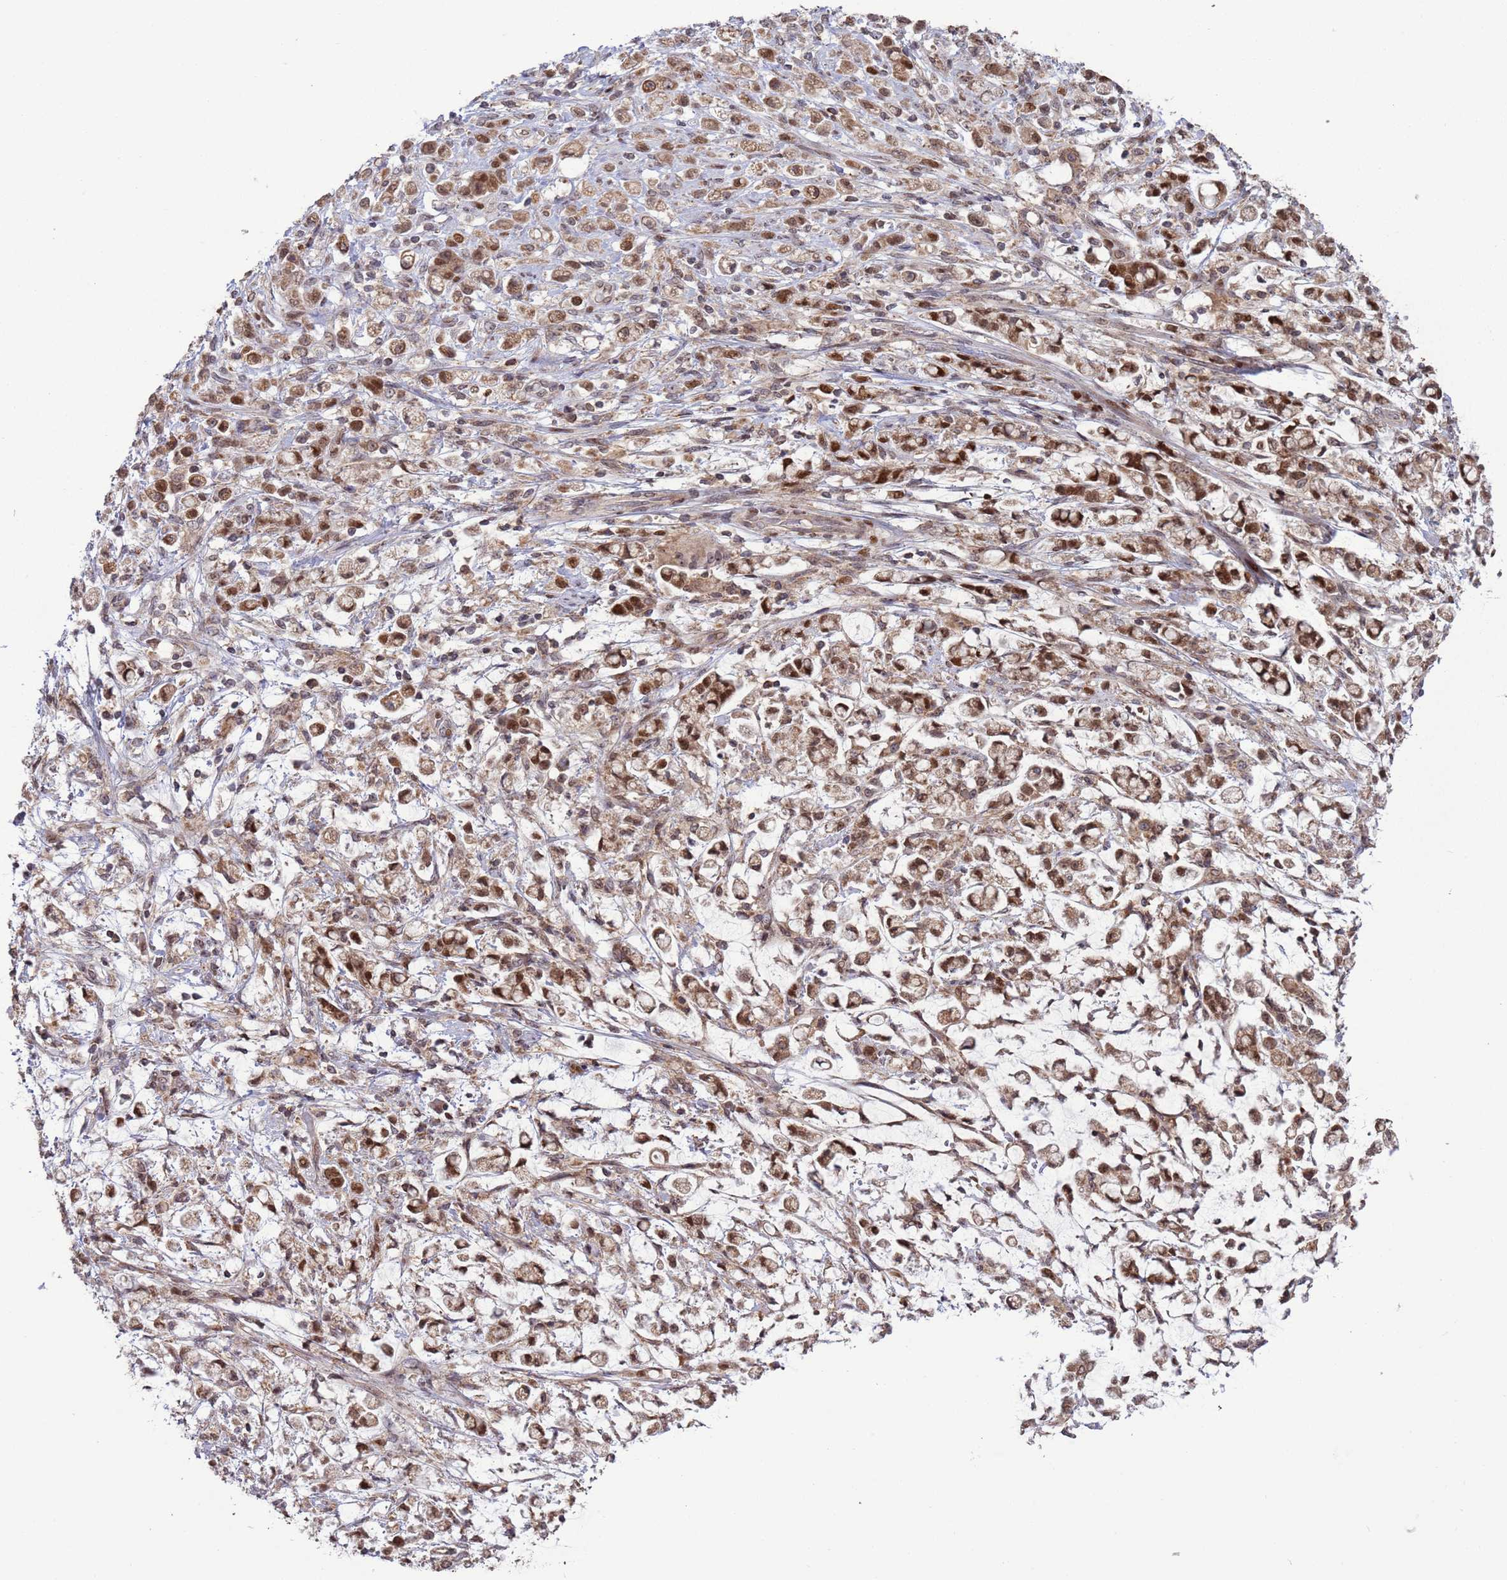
{"staining": {"intensity": "moderate", "quantity": ">75%", "location": "nuclear"}, "tissue": "stomach cancer", "cell_type": "Tumor cells", "image_type": "cancer", "snomed": [{"axis": "morphology", "description": "Adenocarcinoma, NOS"}, {"axis": "topography", "description": "Stomach"}], "caption": "Tumor cells exhibit medium levels of moderate nuclear staining in approximately >75% of cells in human stomach adenocarcinoma.", "gene": "RCOR2", "patient": {"sex": "female", "age": 60}}